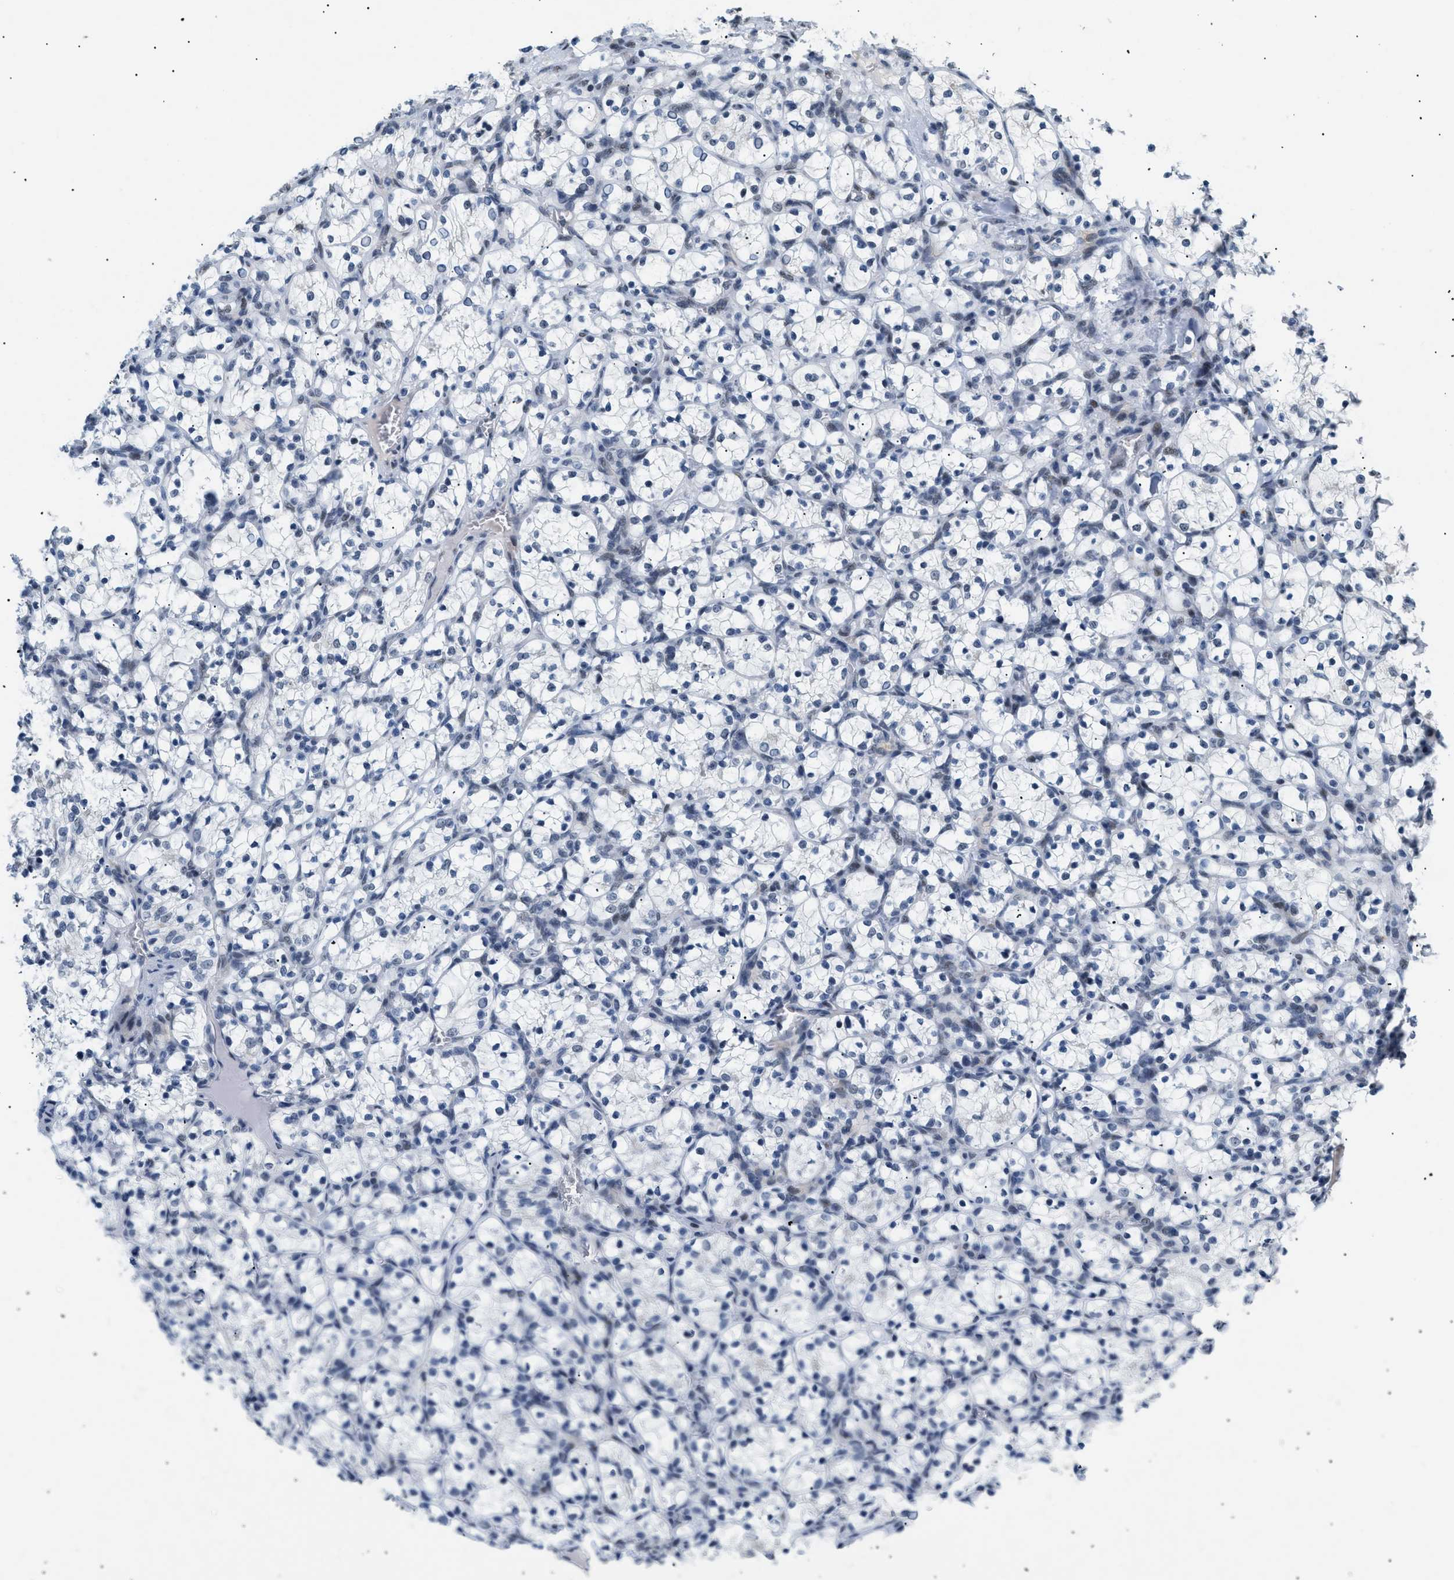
{"staining": {"intensity": "negative", "quantity": "none", "location": "none"}, "tissue": "renal cancer", "cell_type": "Tumor cells", "image_type": "cancer", "snomed": [{"axis": "morphology", "description": "Adenocarcinoma, NOS"}, {"axis": "topography", "description": "Kidney"}], "caption": "Renal adenocarcinoma stained for a protein using IHC displays no positivity tumor cells.", "gene": "KCNC3", "patient": {"sex": "female", "age": 69}}